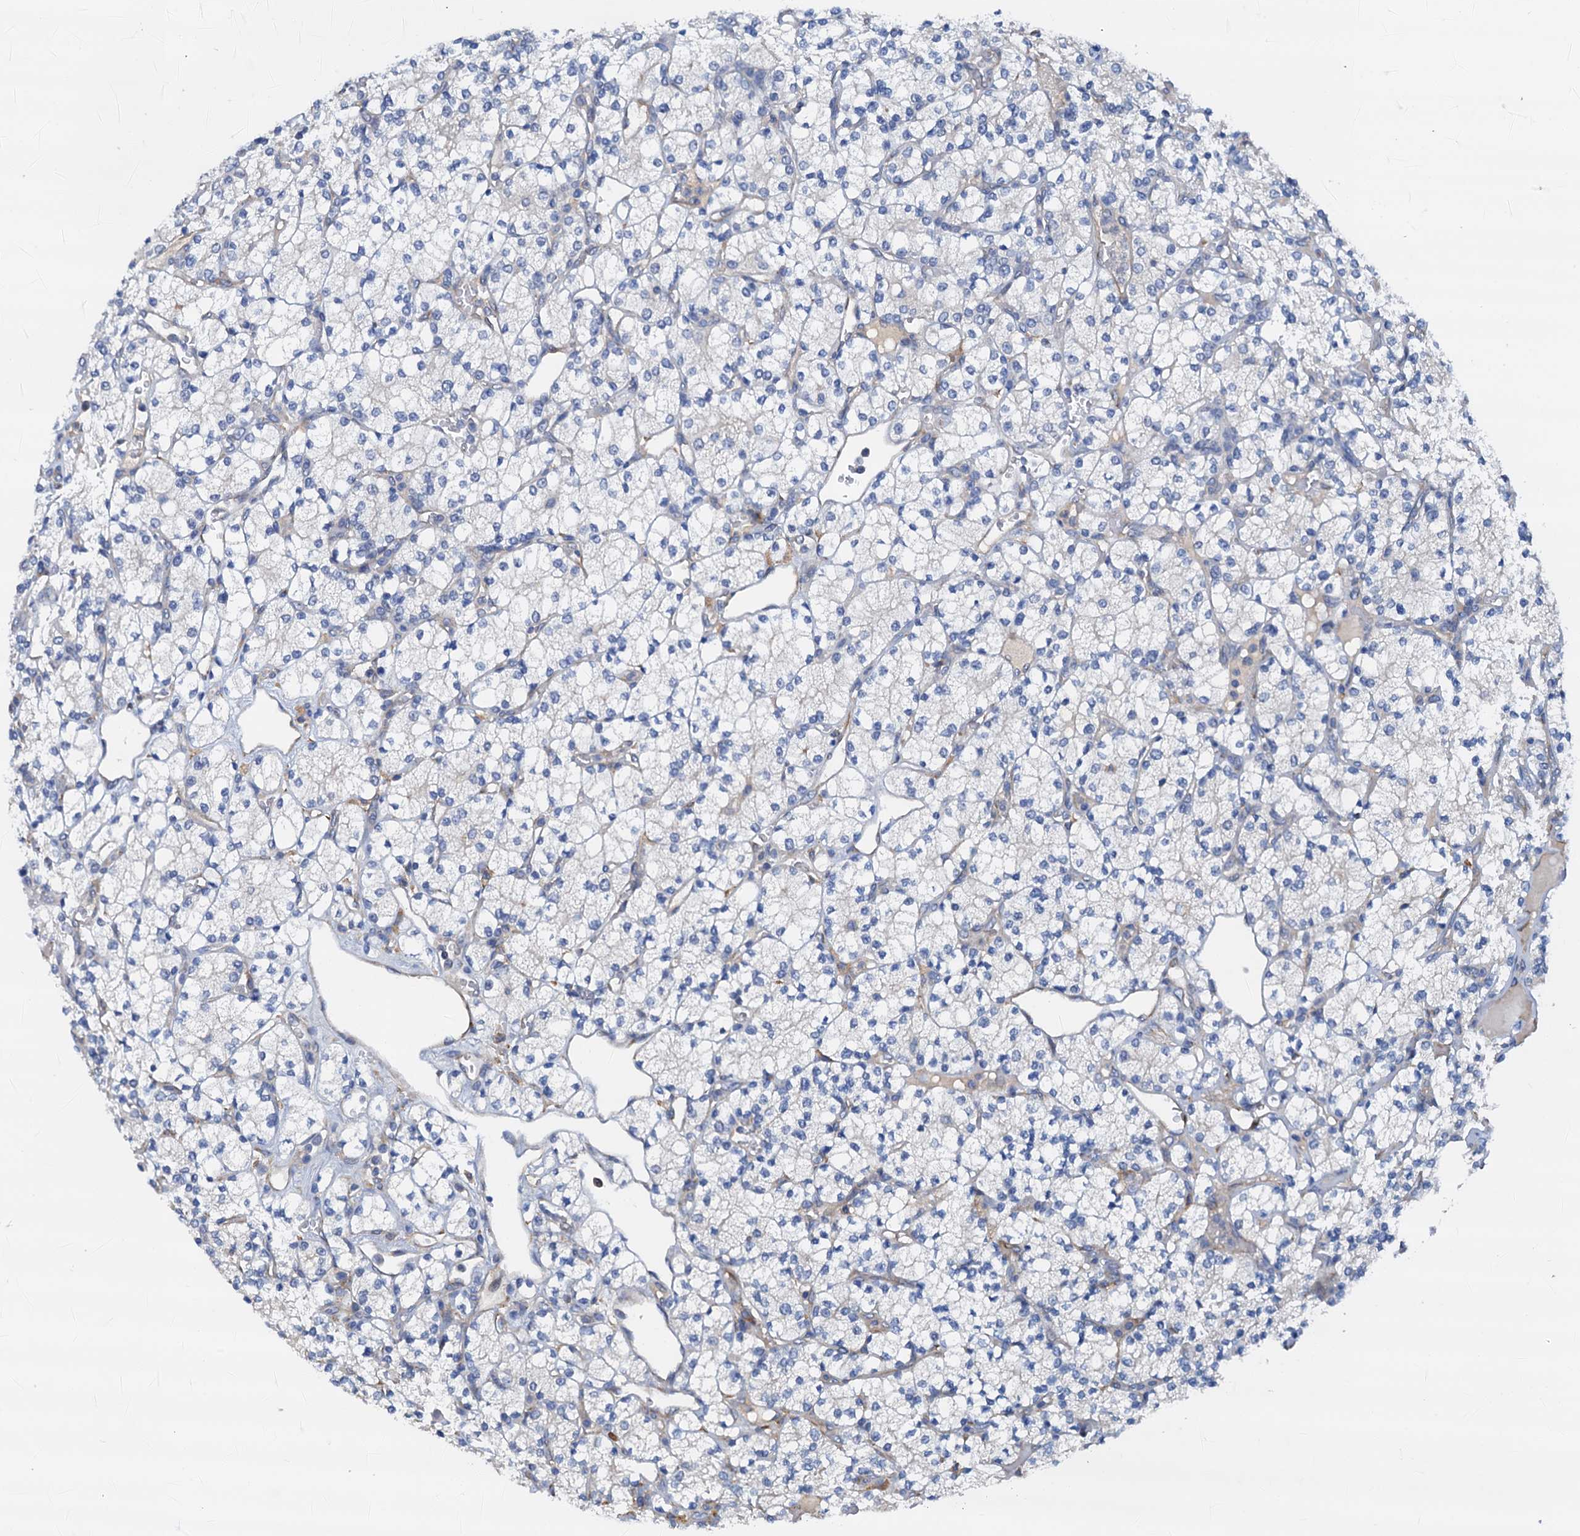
{"staining": {"intensity": "negative", "quantity": "none", "location": "none"}, "tissue": "renal cancer", "cell_type": "Tumor cells", "image_type": "cancer", "snomed": [{"axis": "morphology", "description": "Adenocarcinoma, NOS"}, {"axis": "topography", "description": "Kidney"}], "caption": "This is an IHC micrograph of human adenocarcinoma (renal). There is no positivity in tumor cells.", "gene": "RASSF9", "patient": {"sex": "male", "age": 77}}